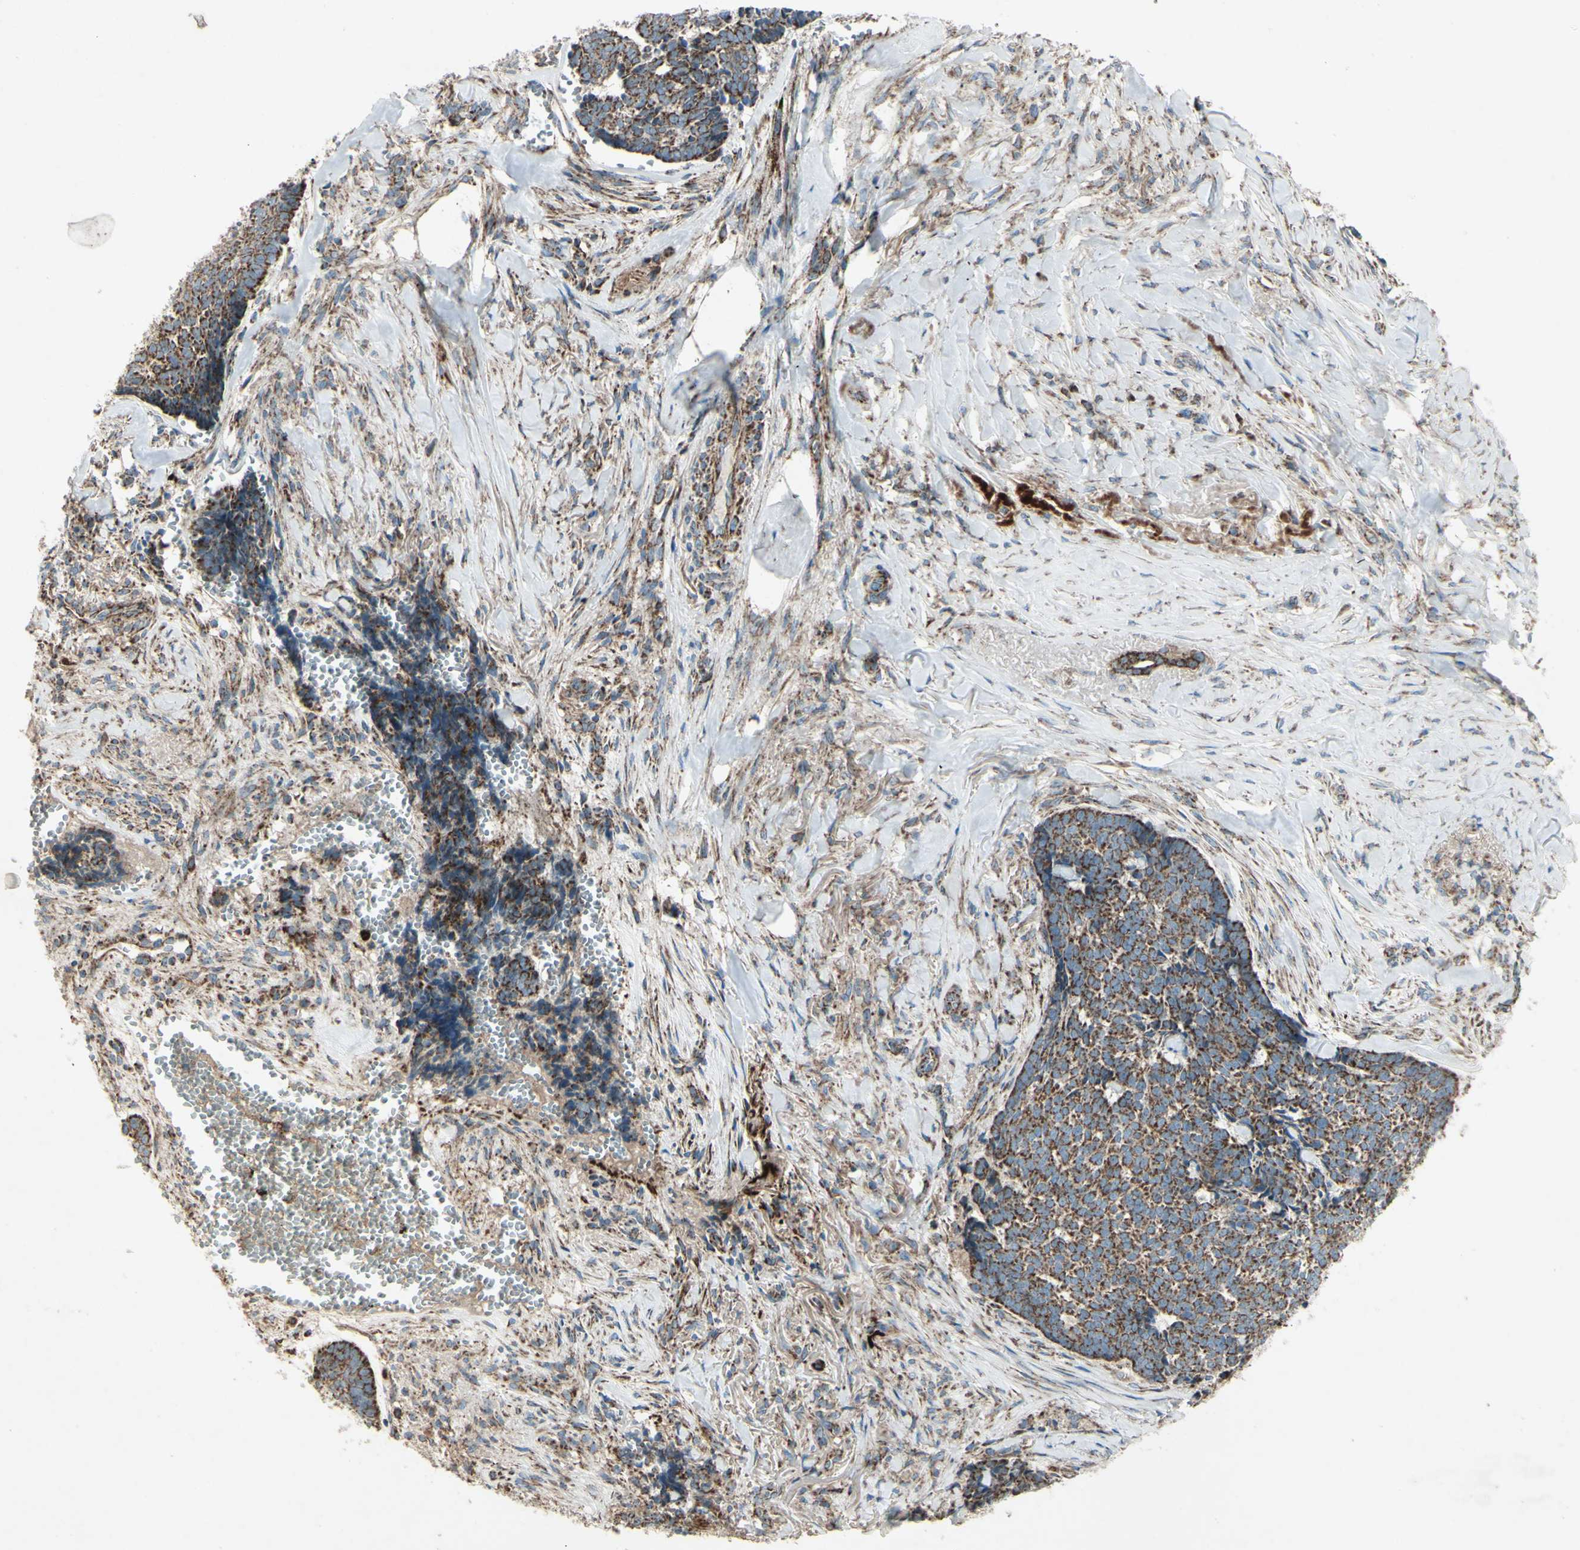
{"staining": {"intensity": "strong", "quantity": ">75%", "location": "cytoplasmic/membranous"}, "tissue": "skin cancer", "cell_type": "Tumor cells", "image_type": "cancer", "snomed": [{"axis": "morphology", "description": "Basal cell carcinoma"}, {"axis": "topography", "description": "Skin"}], "caption": "Skin cancer (basal cell carcinoma) stained for a protein demonstrates strong cytoplasmic/membranous positivity in tumor cells. Immunohistochemistry (ihc) stains the protein in brown and the nuclei are stained blue.", "gene": "RHOT1", "patient": {"sex": "male", "age": 84}}